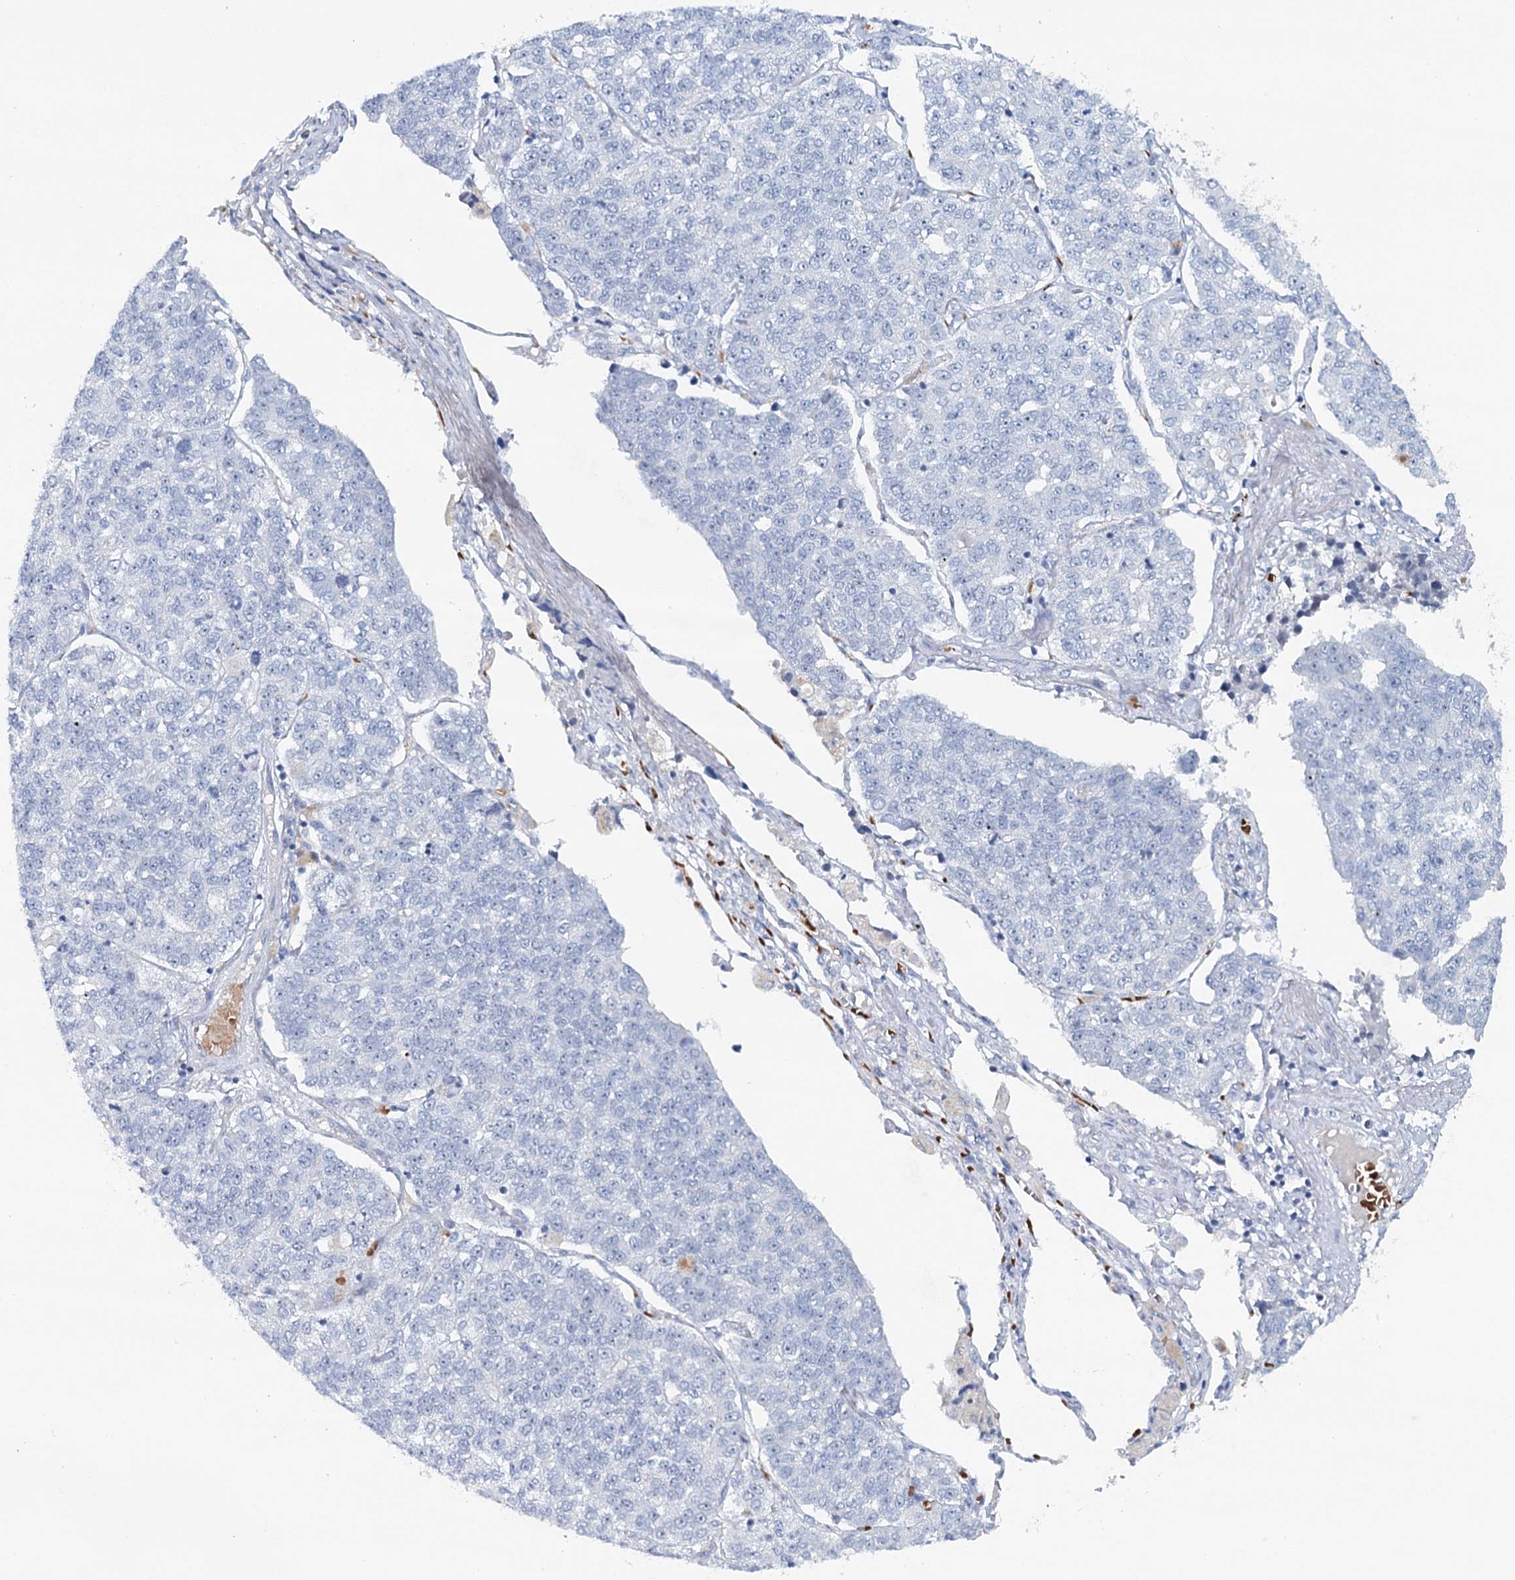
{"staining": {"intensity": "negative", "quantity": "none", "location": "none"}, "tissue": "lung cancer", "cell_type": "Tumor cells", "image_type": "cancer", "snomed": [{"axis": "morphology", "description": "Adenocarcinoma, NOS"}, {"axis": "topography", "description": "Lung"}], "caption": "A high-resolution image shows IHC staining of lung cancer, which exhibits no significant staining in tumor cells.", "gene": "RBM43", "patient": {"sex": "male", "age": 49}}